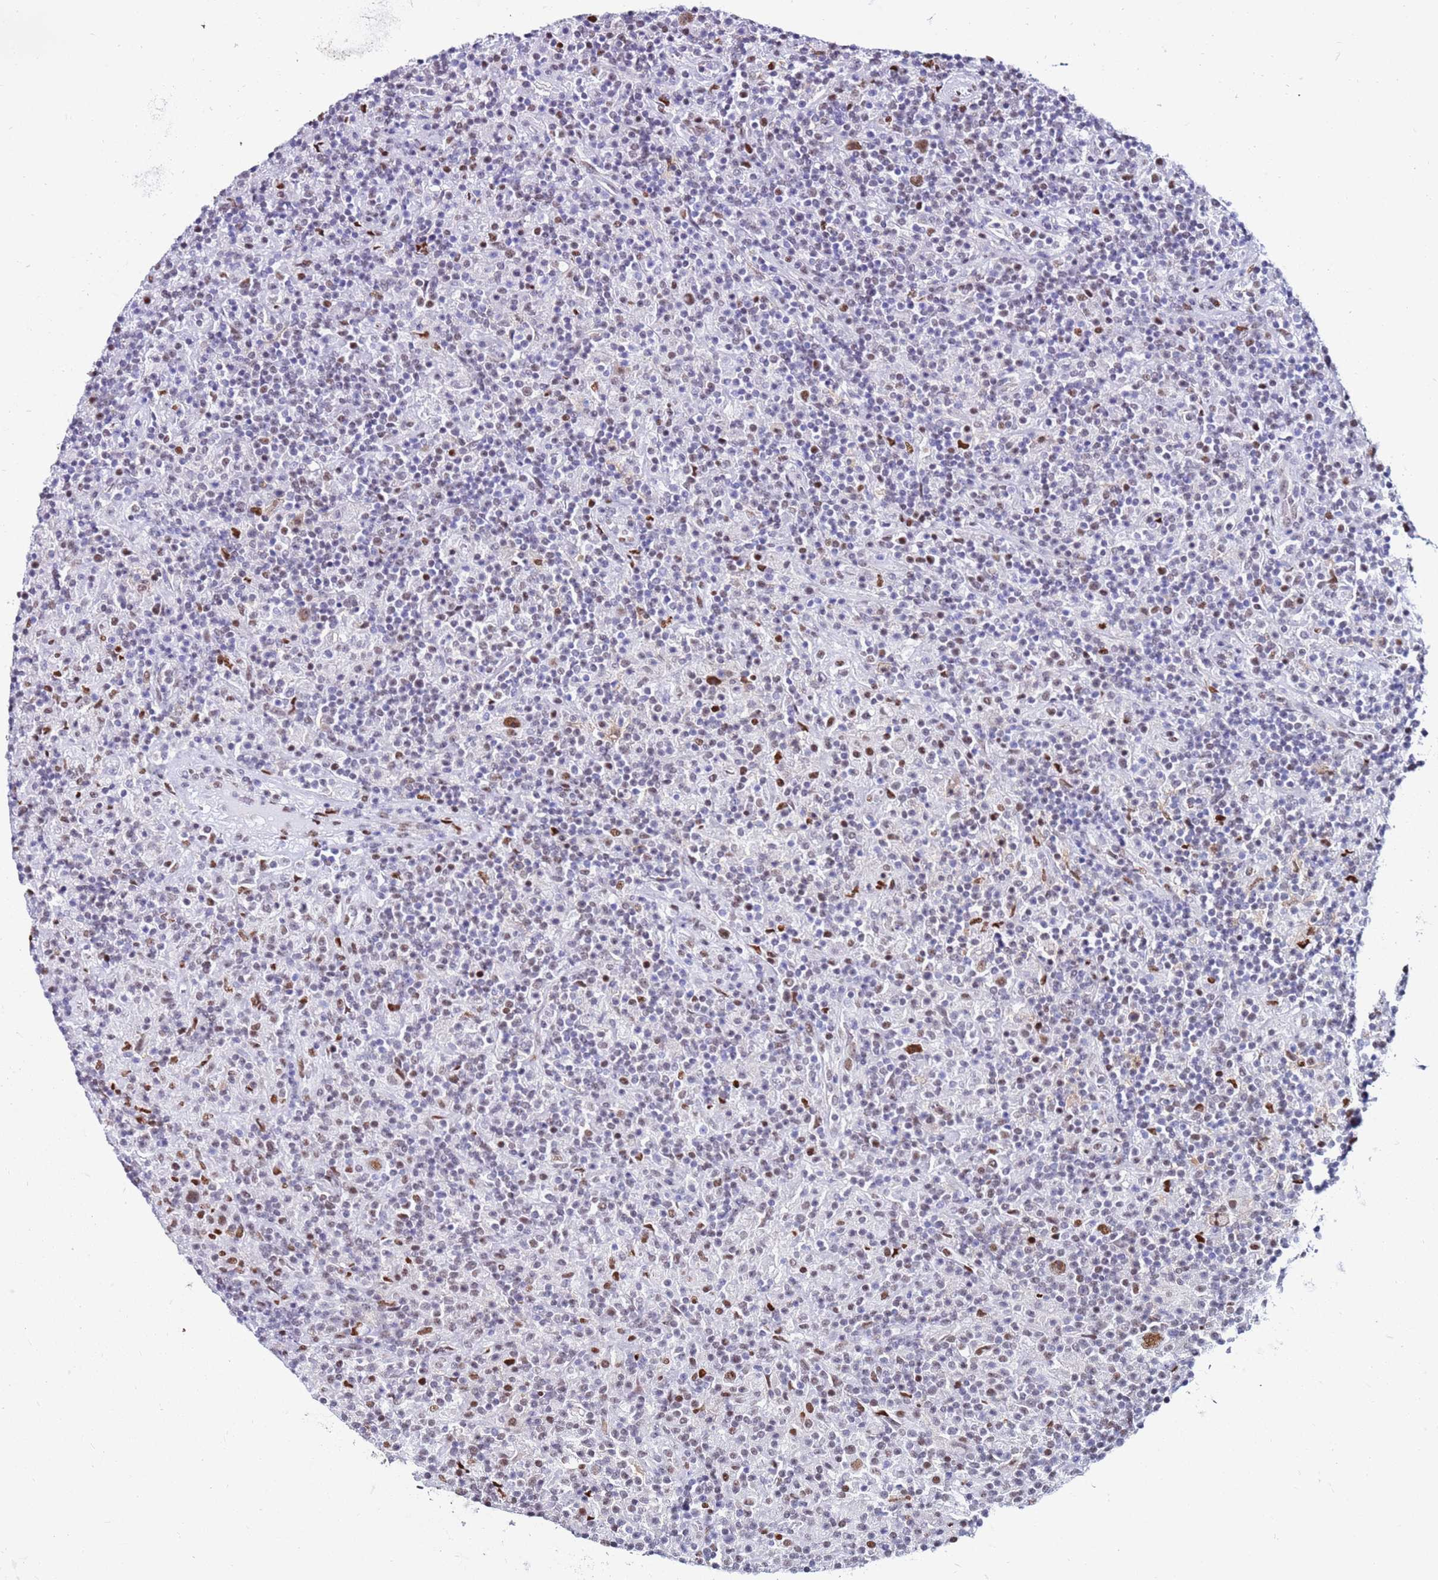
{"staining": {"intensity": "moderate", "quantity": ">75%", "location": "nuclear"}, "tissue": "lymphoma", "cell_type": "Tumor cells", "image_type": "cancer", "snomed": [{"axis": "morphology", "description": "Hodgkin's disease, NOS"}, {"axis": "topography", "description": "Lymph node"}], "caption": "Approximately >75% of tumor cells in lymphoma display moderate nuclear protein positivity as visualized by brown immunohistochemical staining.", "gene": "KPNA4", "patient": {"sex": "male", "age": 70}}